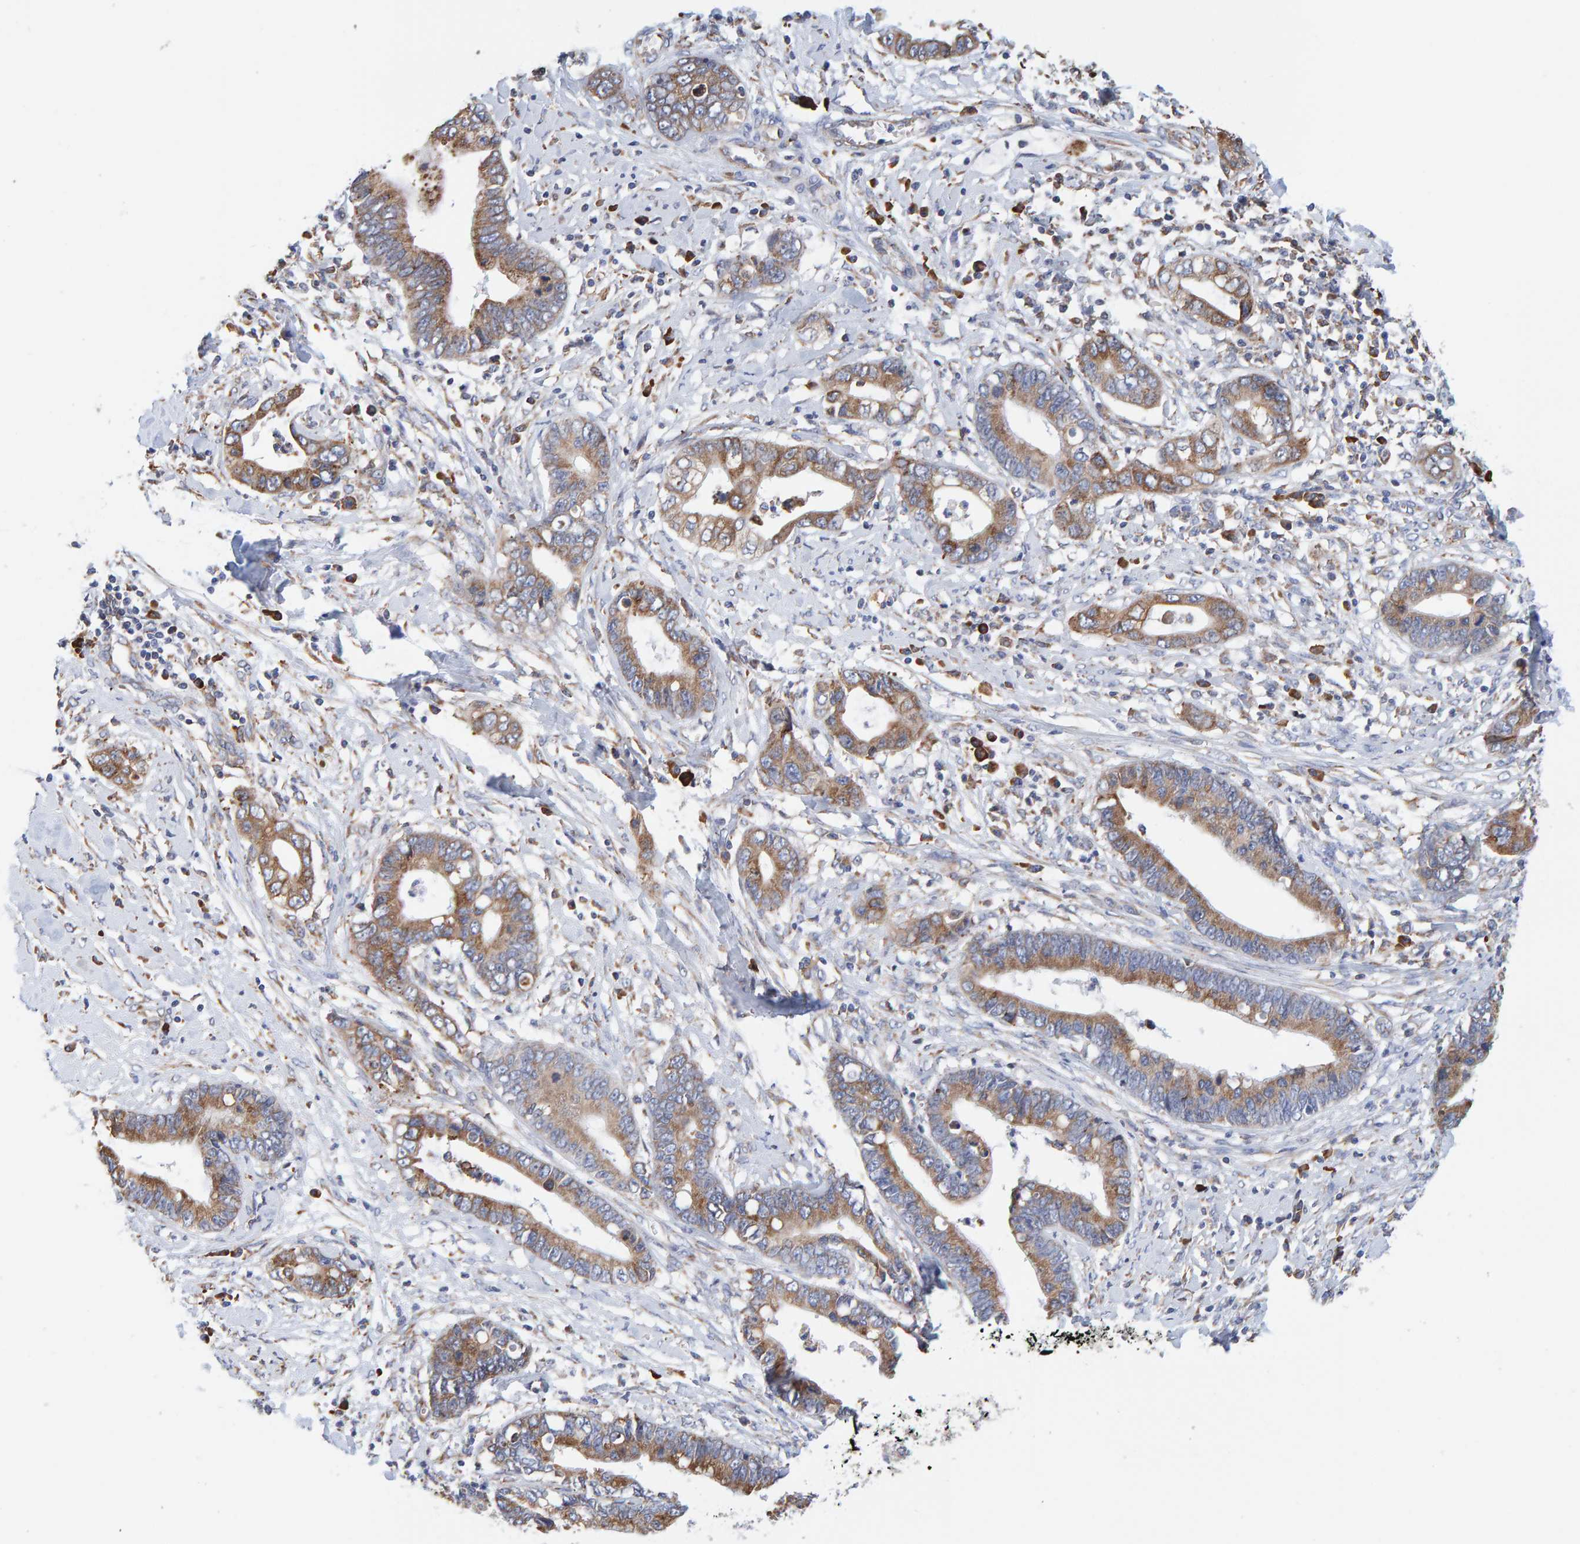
{"staining": {"intensity": "moderate", "quantity": ">75%", "location": "cytoplasmic/membranous"}, "tissue": "cervical cancer", "cell_type": "Tumor cells", "image_type": "cancer", "snomed": [{"axis": "morphology", "description": "Adenocarcinoma, NOS"}, {"axis": "topography", "description": "Cervix"}], "caption": "Cervical cancer stained with DAB (3,3'-diaminobenzidine) immunohistochemistry (IHC) exhibits medium levels of moderate cytoplasmic/membranous expression in approximately >75% of tumor cells.", "gene": "SGPL1", "patient": {"sex": "female", "age": 44}}